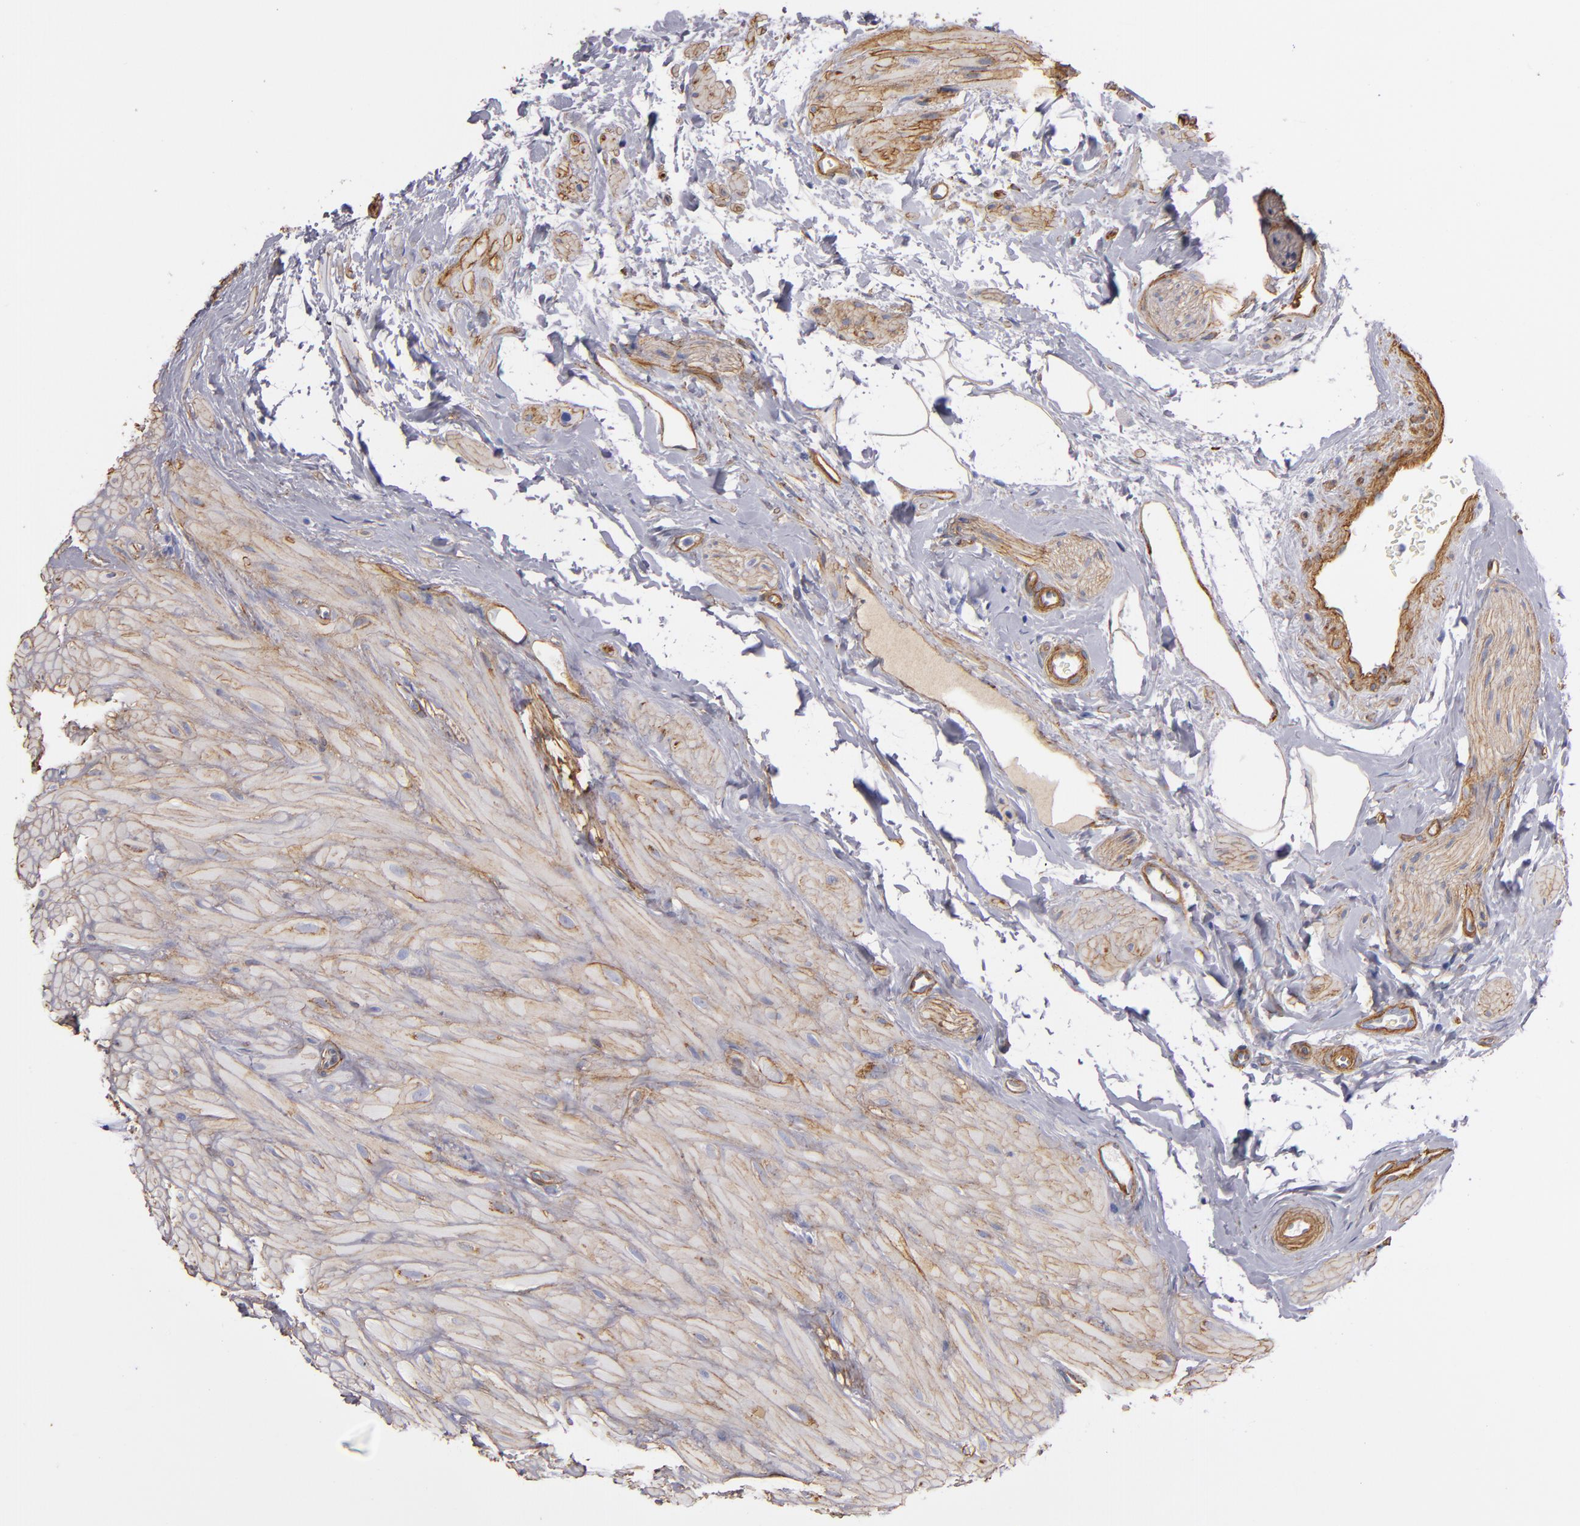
{"staining": {"intensity": "negative", "quantity": "none", "location": "none"}, "tissue": "seminal vesicle", "cell_type": "Glandular cells", "image_type": "normal", "snomed": [{"axis": "morphology", "description": "Normal tissue, NOS"}, {"axis": "topography", "description": "Seminal veicle"}], "caption": "IHC image of benign seminal vesicle stained for a protein (brown), which reveals no positivity in glandular cells. The staining was performed using DAB (3,3'-diaminobenzidine) to visualize the protein expression in brown, while the nuclei were stained in blue with hematoxylin (Magnification: 20x).", "gene": "LAMC1", "patient": {"sex": "male", "age": 63}}